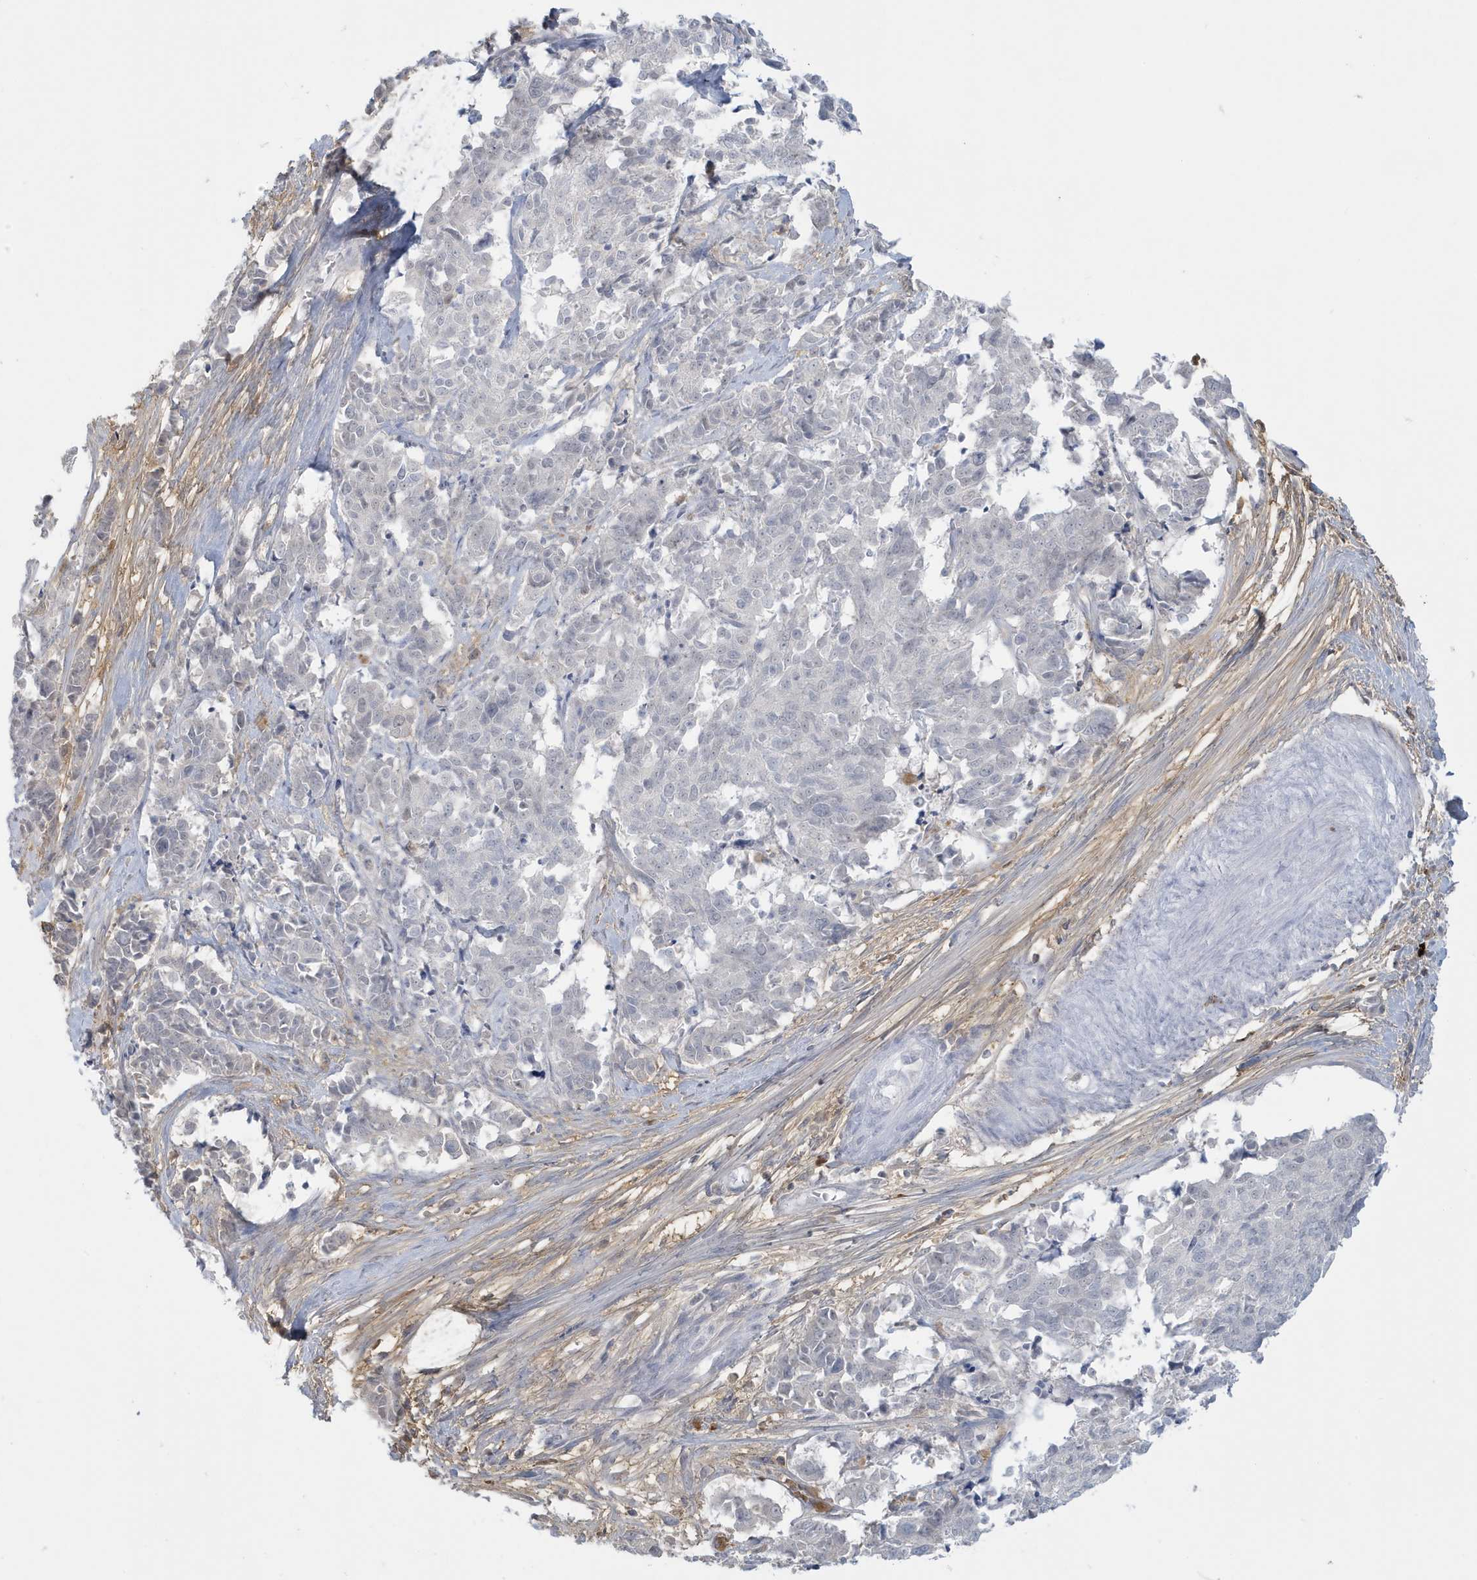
{"staining": {"intensity": "negative", "quantity": "none", "location": "none"}, "tissue": "cervical cancer", "cell_type": "Tumor cells", "image_type": "cancer", "snomed": [{"axis": "morphology", "description": "Normal tissue, NOS"}, {"axis": "morphology", "description": "Squamous cell carcinoma, NOS"}, {"axis": "topography", "description": "Cervix"}], "caption": "Cervical cancer (squamous cell carcinoma) was stained to show a protein in brown. There is no significant positivity in tumor cells.", "gene": "HERC6", "patient": {"sex": "female", "age": 35}}